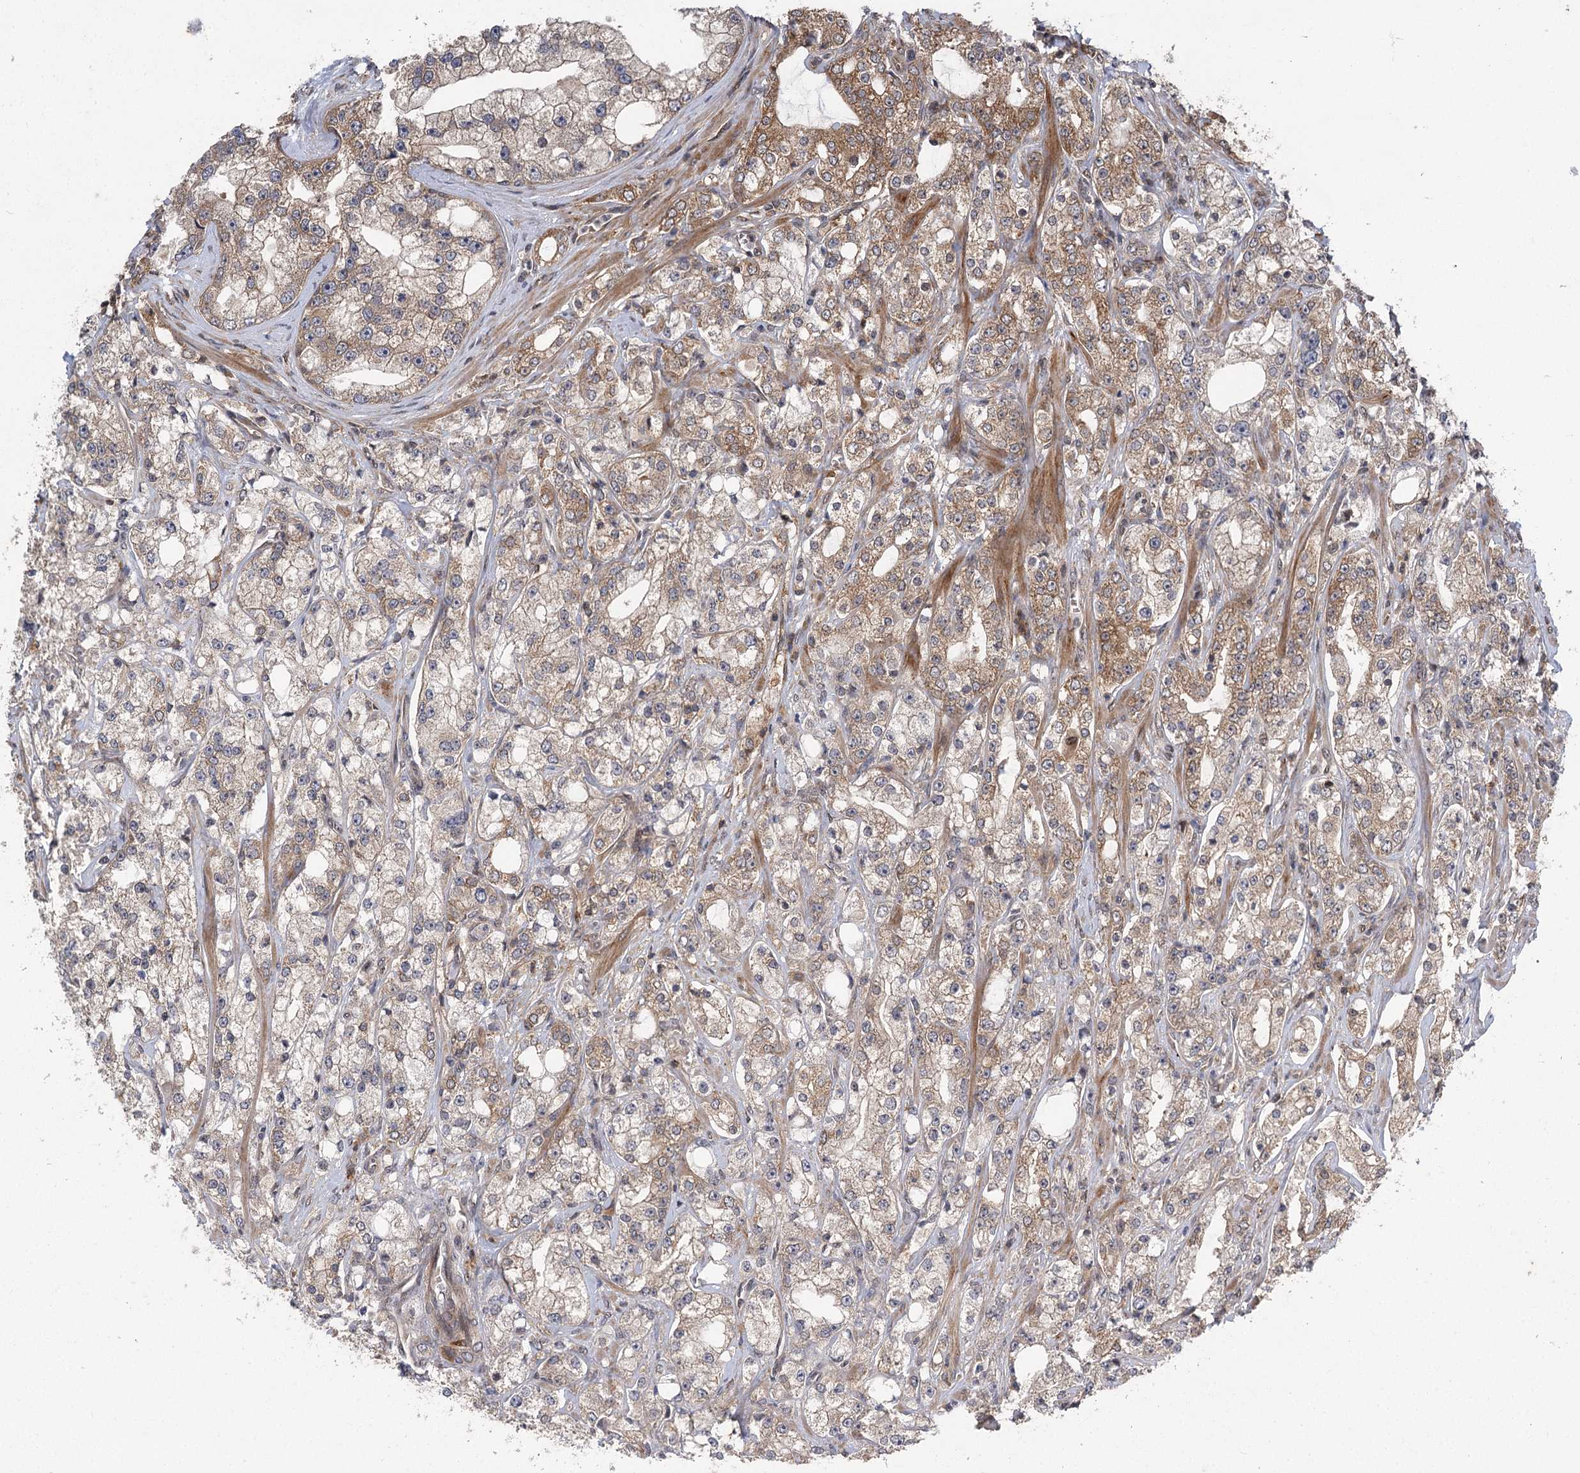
{"staining": {"intensity": "moderate", "quantity": "25%-75%", "location": "cytoplasmic/membranous"}, "tissue": "prostate cancer", "cell_type": "Tumor cells", "image_type": "cancer", "snomed": [{"axis": "morphology", "description": "Adenocarcinoma, High grade"}, {"axis": "topography", "description": "Prostate"}], "caption": "Immunohistochemistry (IHC) (DAB) staining of prostate cancer demonstrates moderate cytoplasmic/membranous protein staining in approximately 25%-75% of tumor cells.", "gene": "C12orf4", "patient": {"sex": "male", "age": 64}}